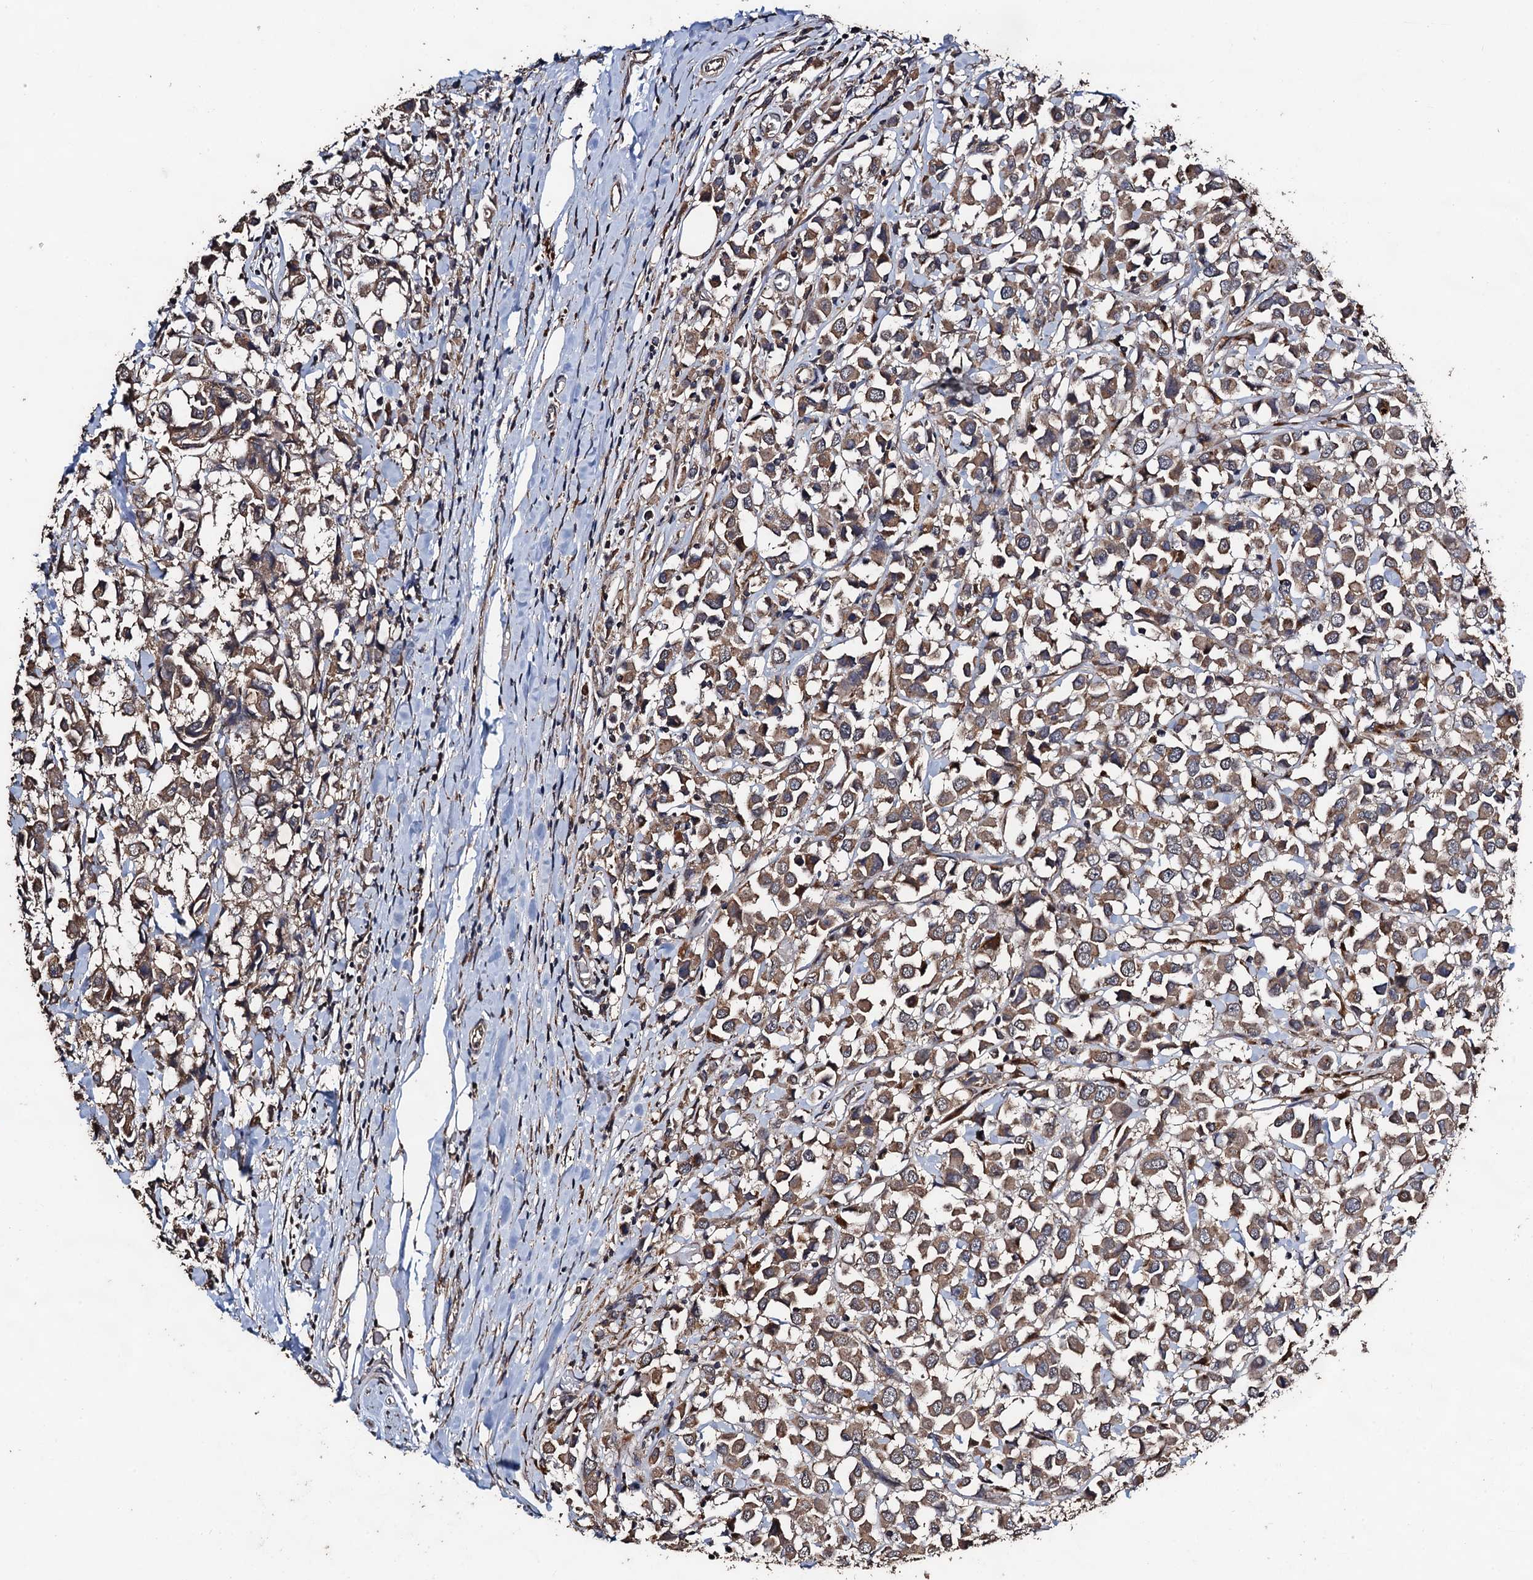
{"staining": {"intensity": "moderate", "quantity": ">75%", "location": "cytoplasmic/membranous"}, "tissue": "breast cancer", "cell_type": "Tumor cells", "image_type": "cancer", "snomed": [{"axis": "morphology", "description": "Duct carcinoma"}, {"axis": "topography", "description": "Breast"}], "caption": "An immunohistochemistry histopathology image of neoplastic tissue is shown. Protein staining in brown shows moderate cytoplasmic/membranous positivity in breast invasive ductal carcinoma within tumor cells.", "gene": "PPTC7", "patient": {"sex": "female", "age": 61}}